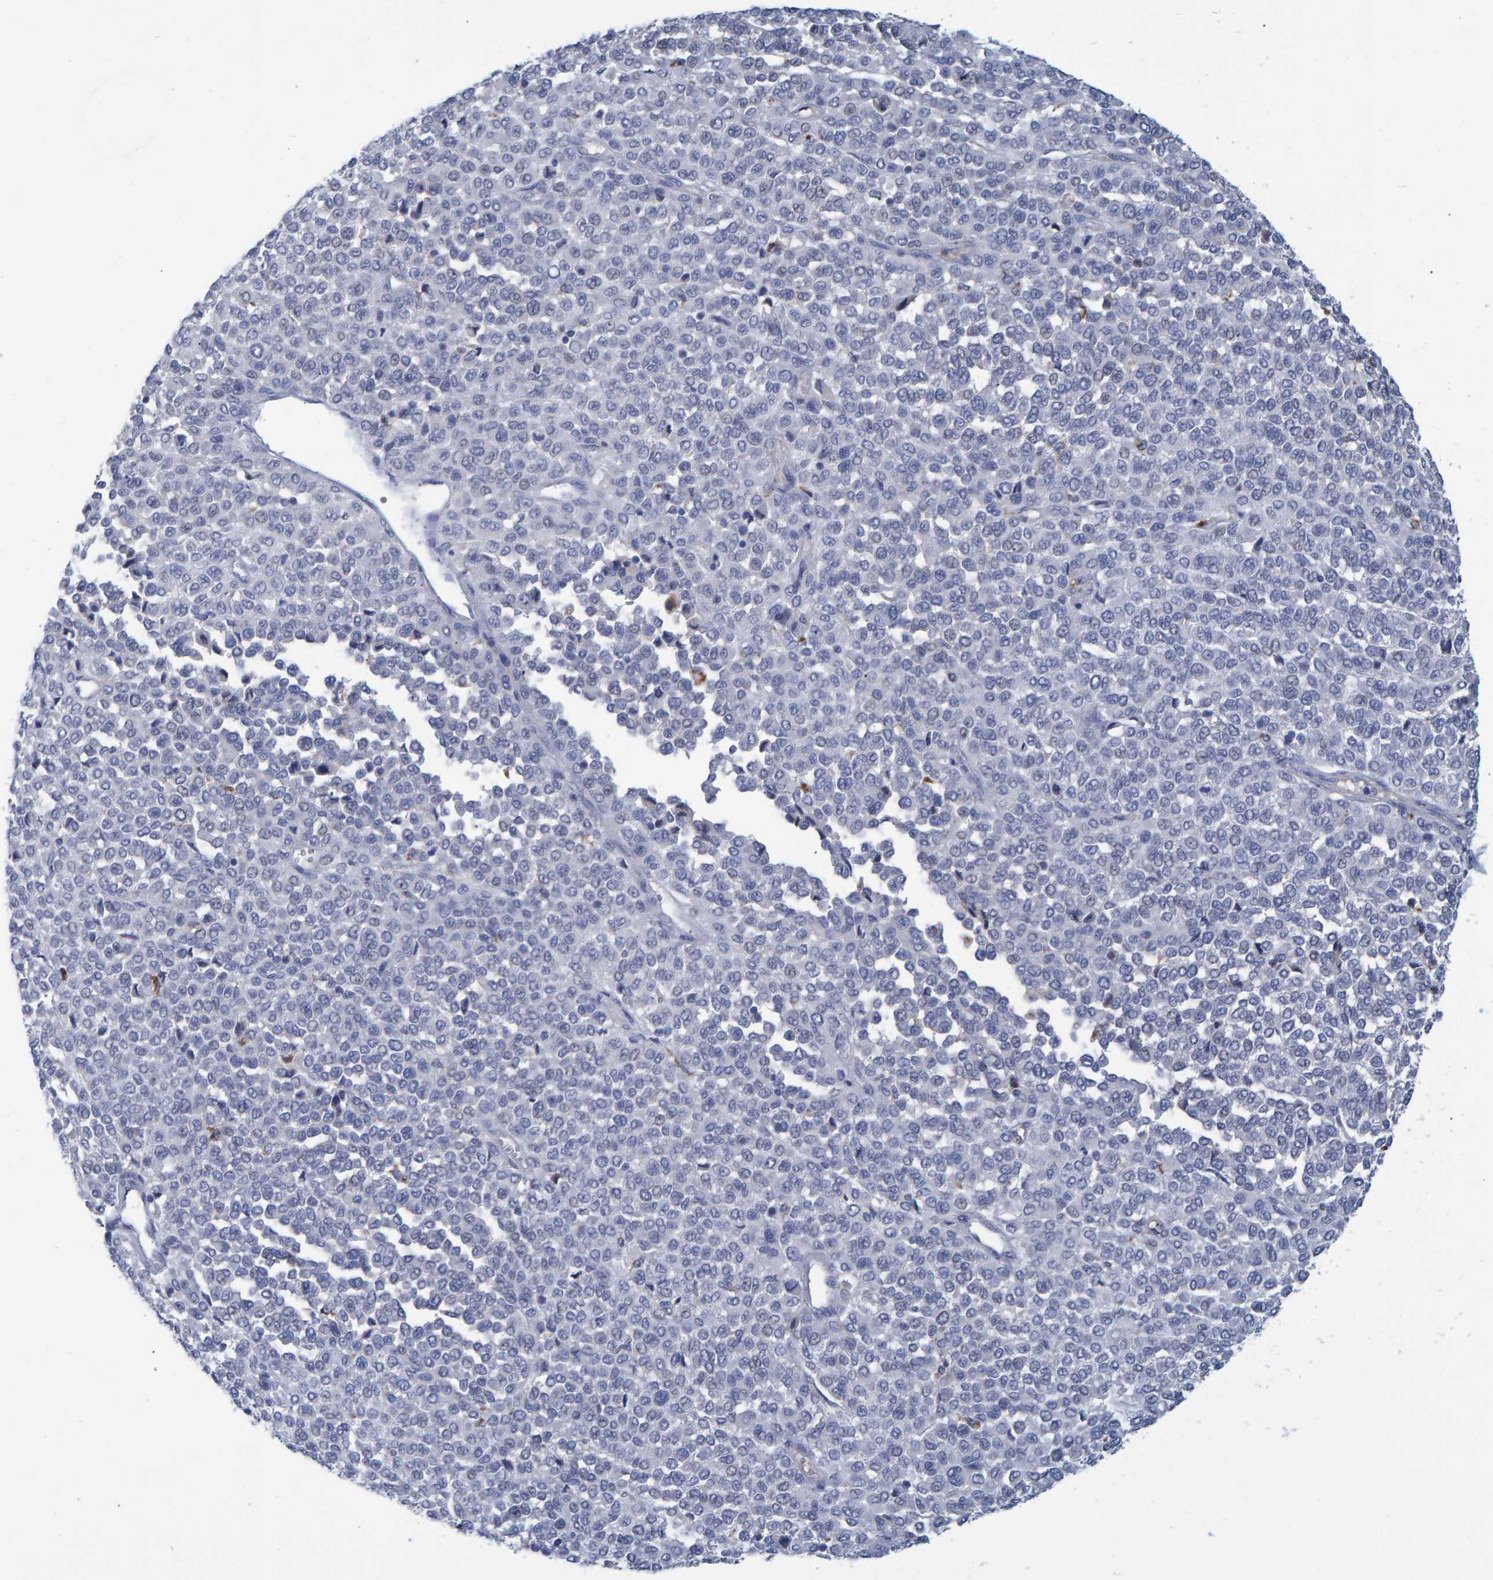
{"staining": {"intensity": "negative", "quantity": "none", "location": "none"}, "tissue": "melanoma", "cell_type": "Tumor cells", "image_type": "cancer", "snomed": [{"axis": "morphology", "description": "Malignant melanoma, Metastatic site"}, {"axis": "topography", "description": "Pancreas"}], "caption": "The photomicrograph shows no significant staining in tumor cells of melanoma.", "gene": "PROCA1", "patient": {"sex": "female", "age": 30}}